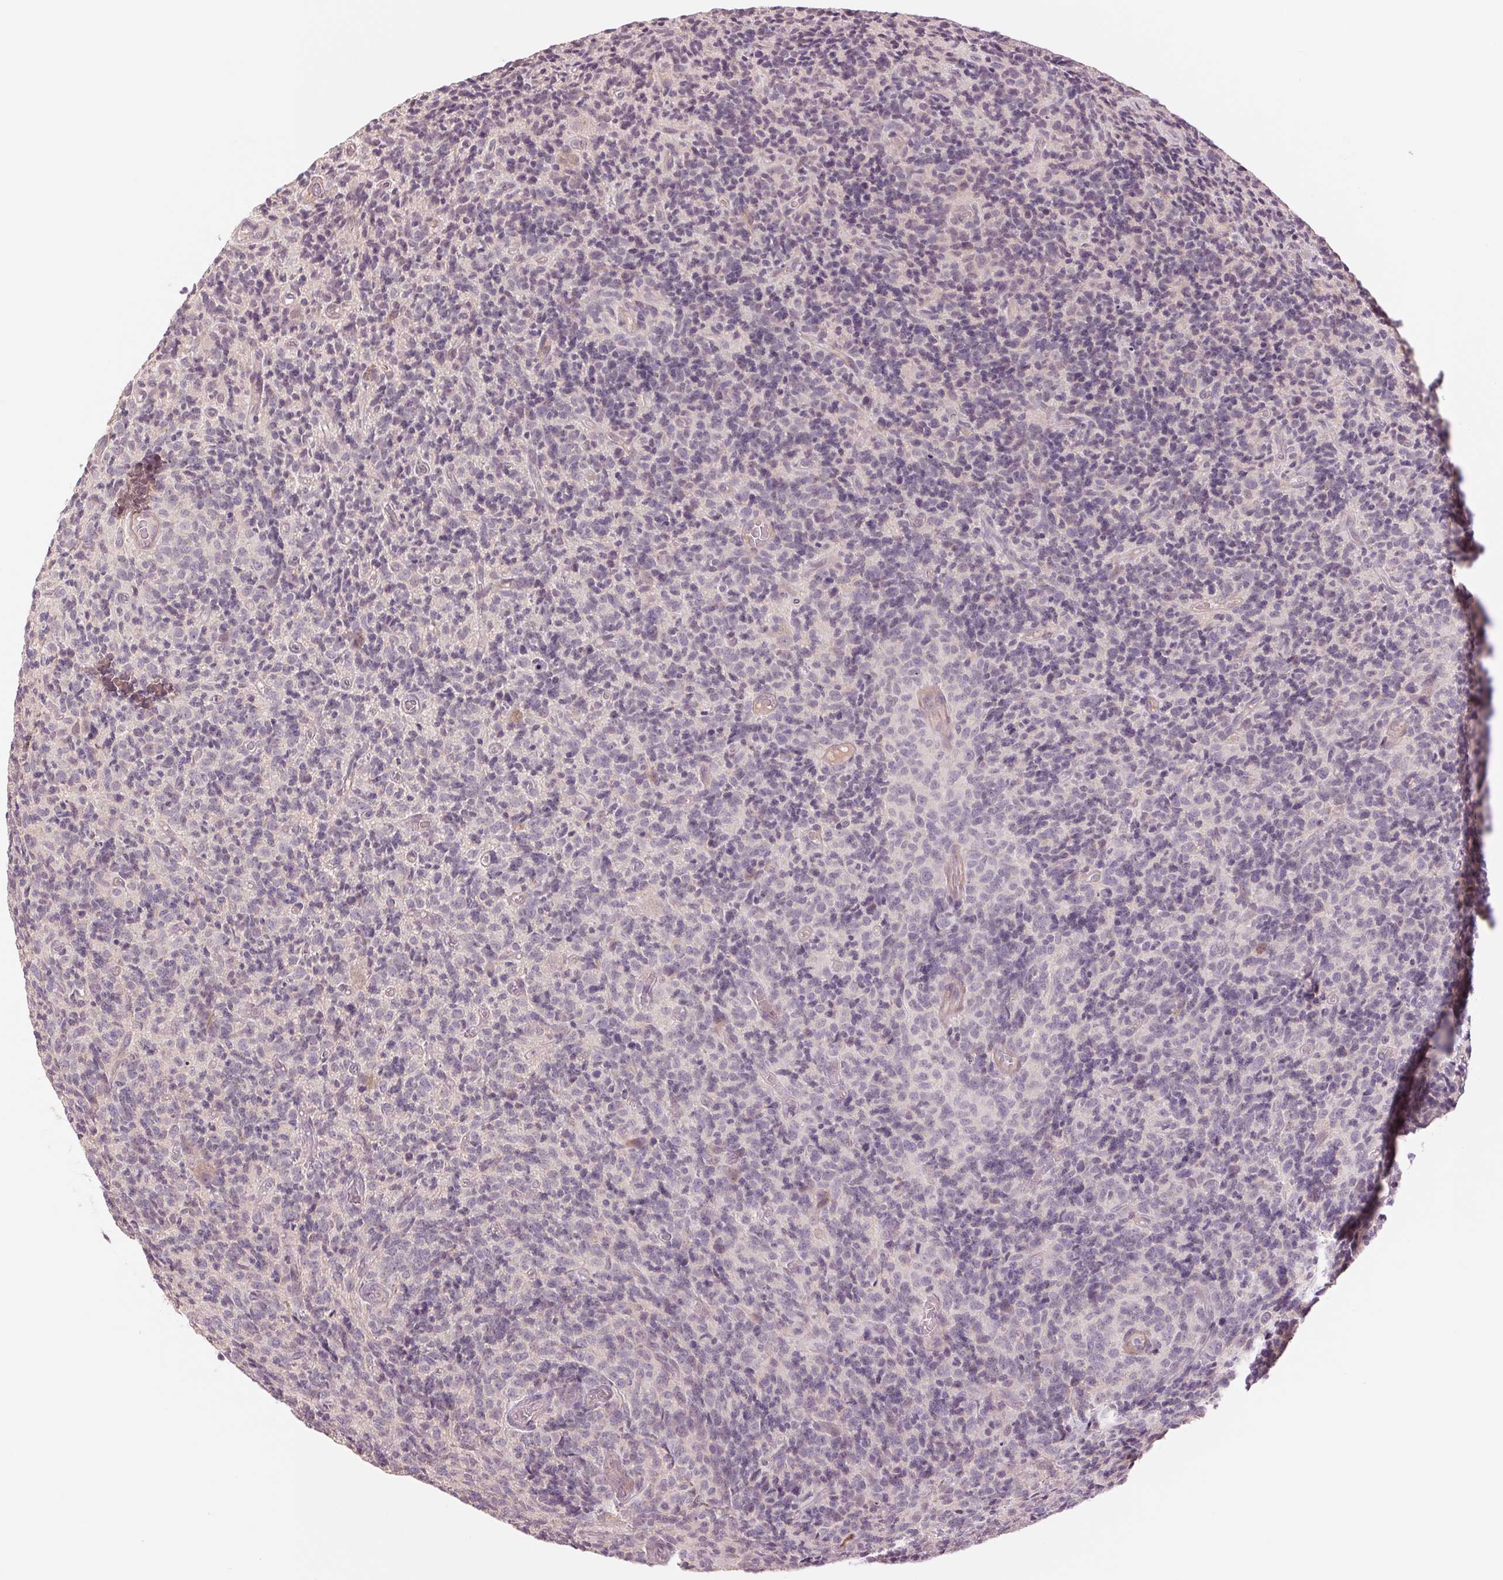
{"staining": {"intensity": "negative", "quantity": "none", "location": "none"}, "tissue": "glioma", "cell_type": "Tumor cells", "image_type": "cancer", "snomed": [{"axis": "morphology", "description": "Glioma, malignant, High grade"}, {"axis": "topography", "description": "Brain"}], "caption": "High magnification brightfield microscopy of malignant glioma (high-grade) stained with DAB (3,3'-diaminobenzidine) (brown) and counterstained with hematoxylin (blue): tumor cells show no significant staining.", "gene": "PPIA", "patient": {"sex": "male", "age": 76}}